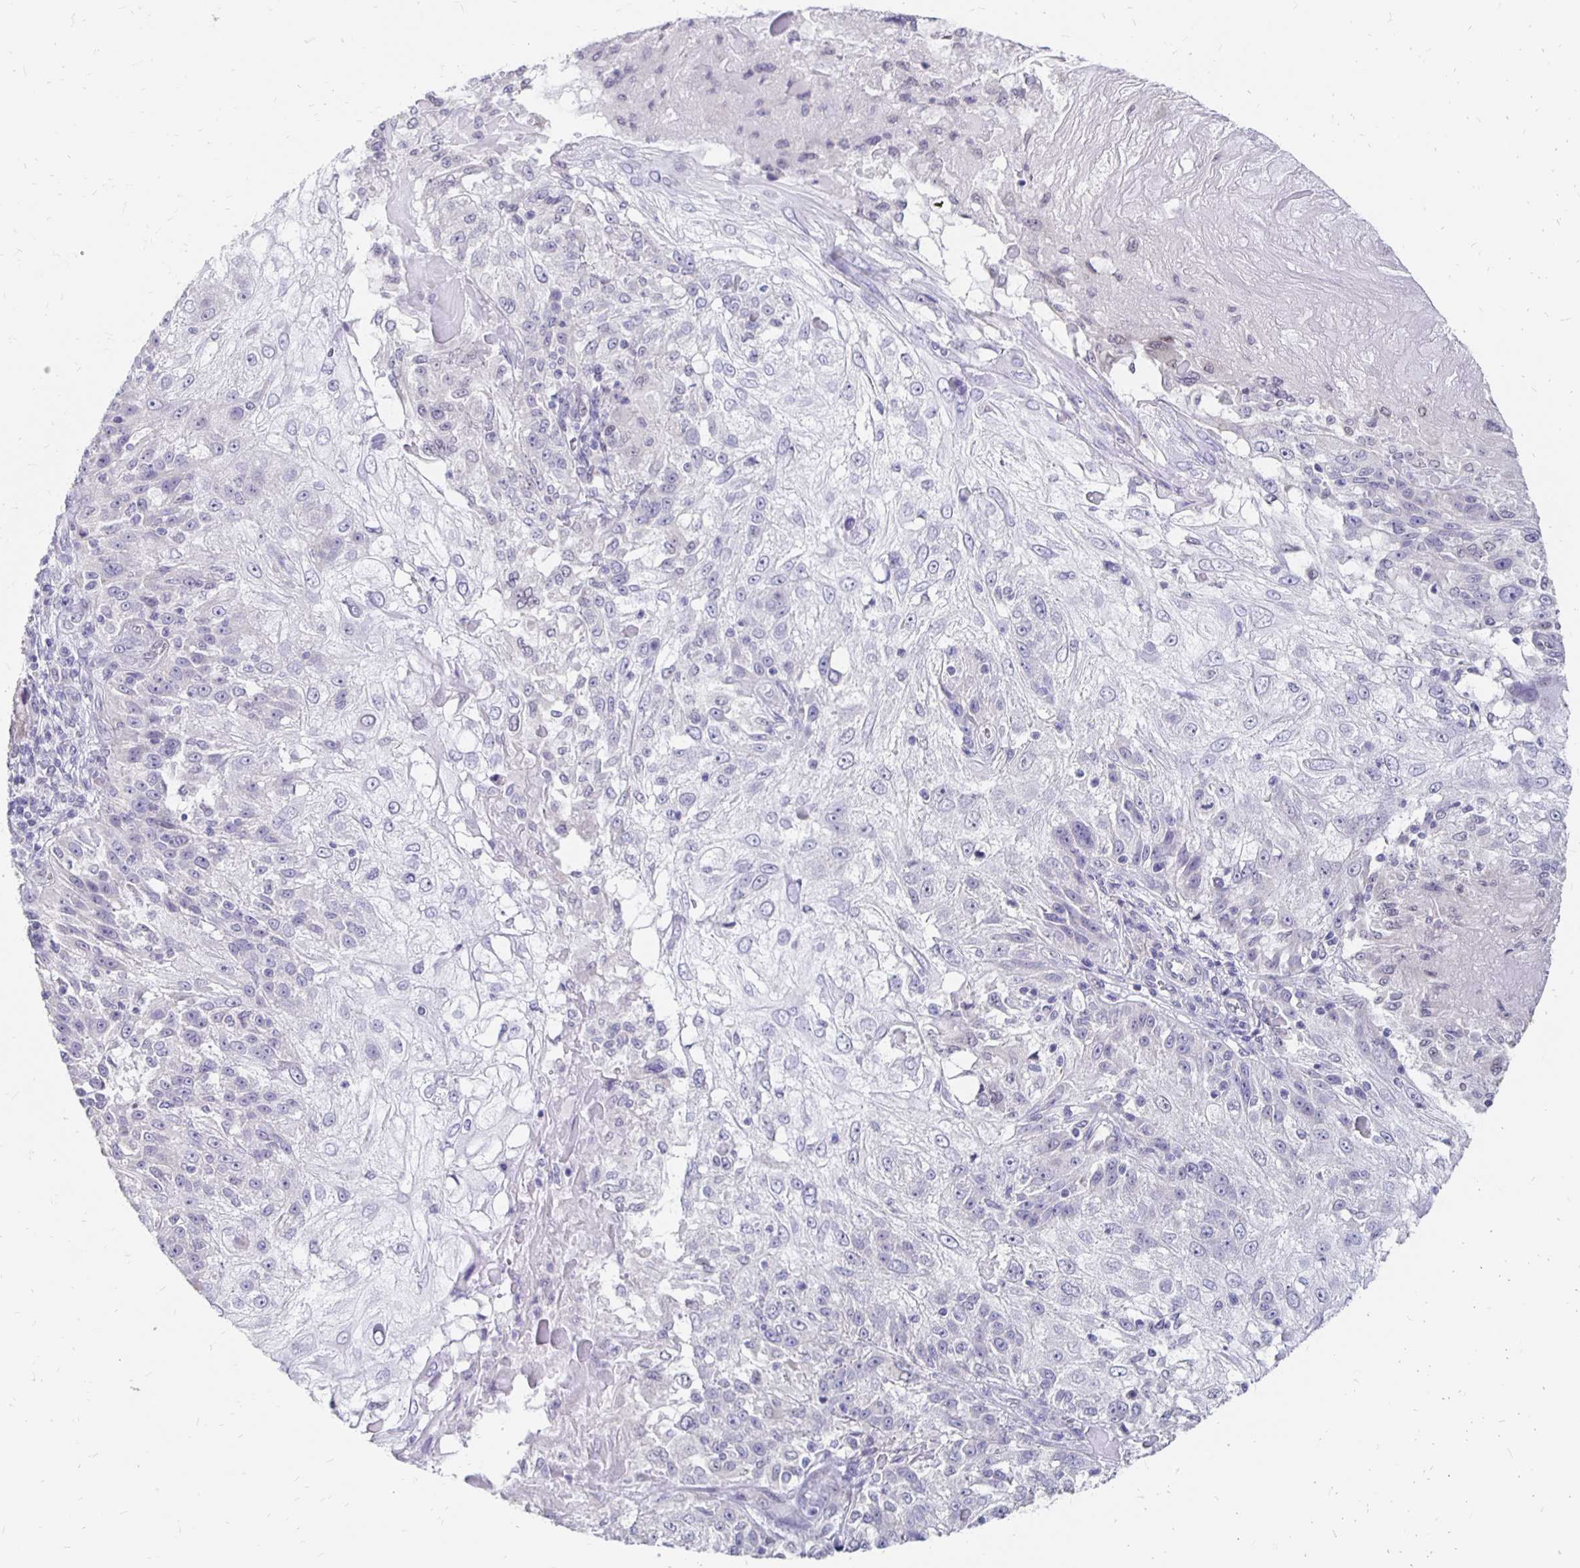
{"staining": {"intensity": "negative", "quantity": "none", "location": "none"}, "tissue": "skin cancer", "cell_type": "Tumor cells", "image_type": "cancer", "snomed": [{"axis": "morphology", "description": "Normal tissue, NOS"}, {"axis": "morphology", "description": "Squamous cell carcinoma, NOS"}, {"axis": "topography", "description": "Skin"}], "caption": "An image of human squamous cell carcinoma (skin) is negative for staining in tumor cells.", "gene": "ATOSB", "patient": {"sex": "female", "age": 83}}